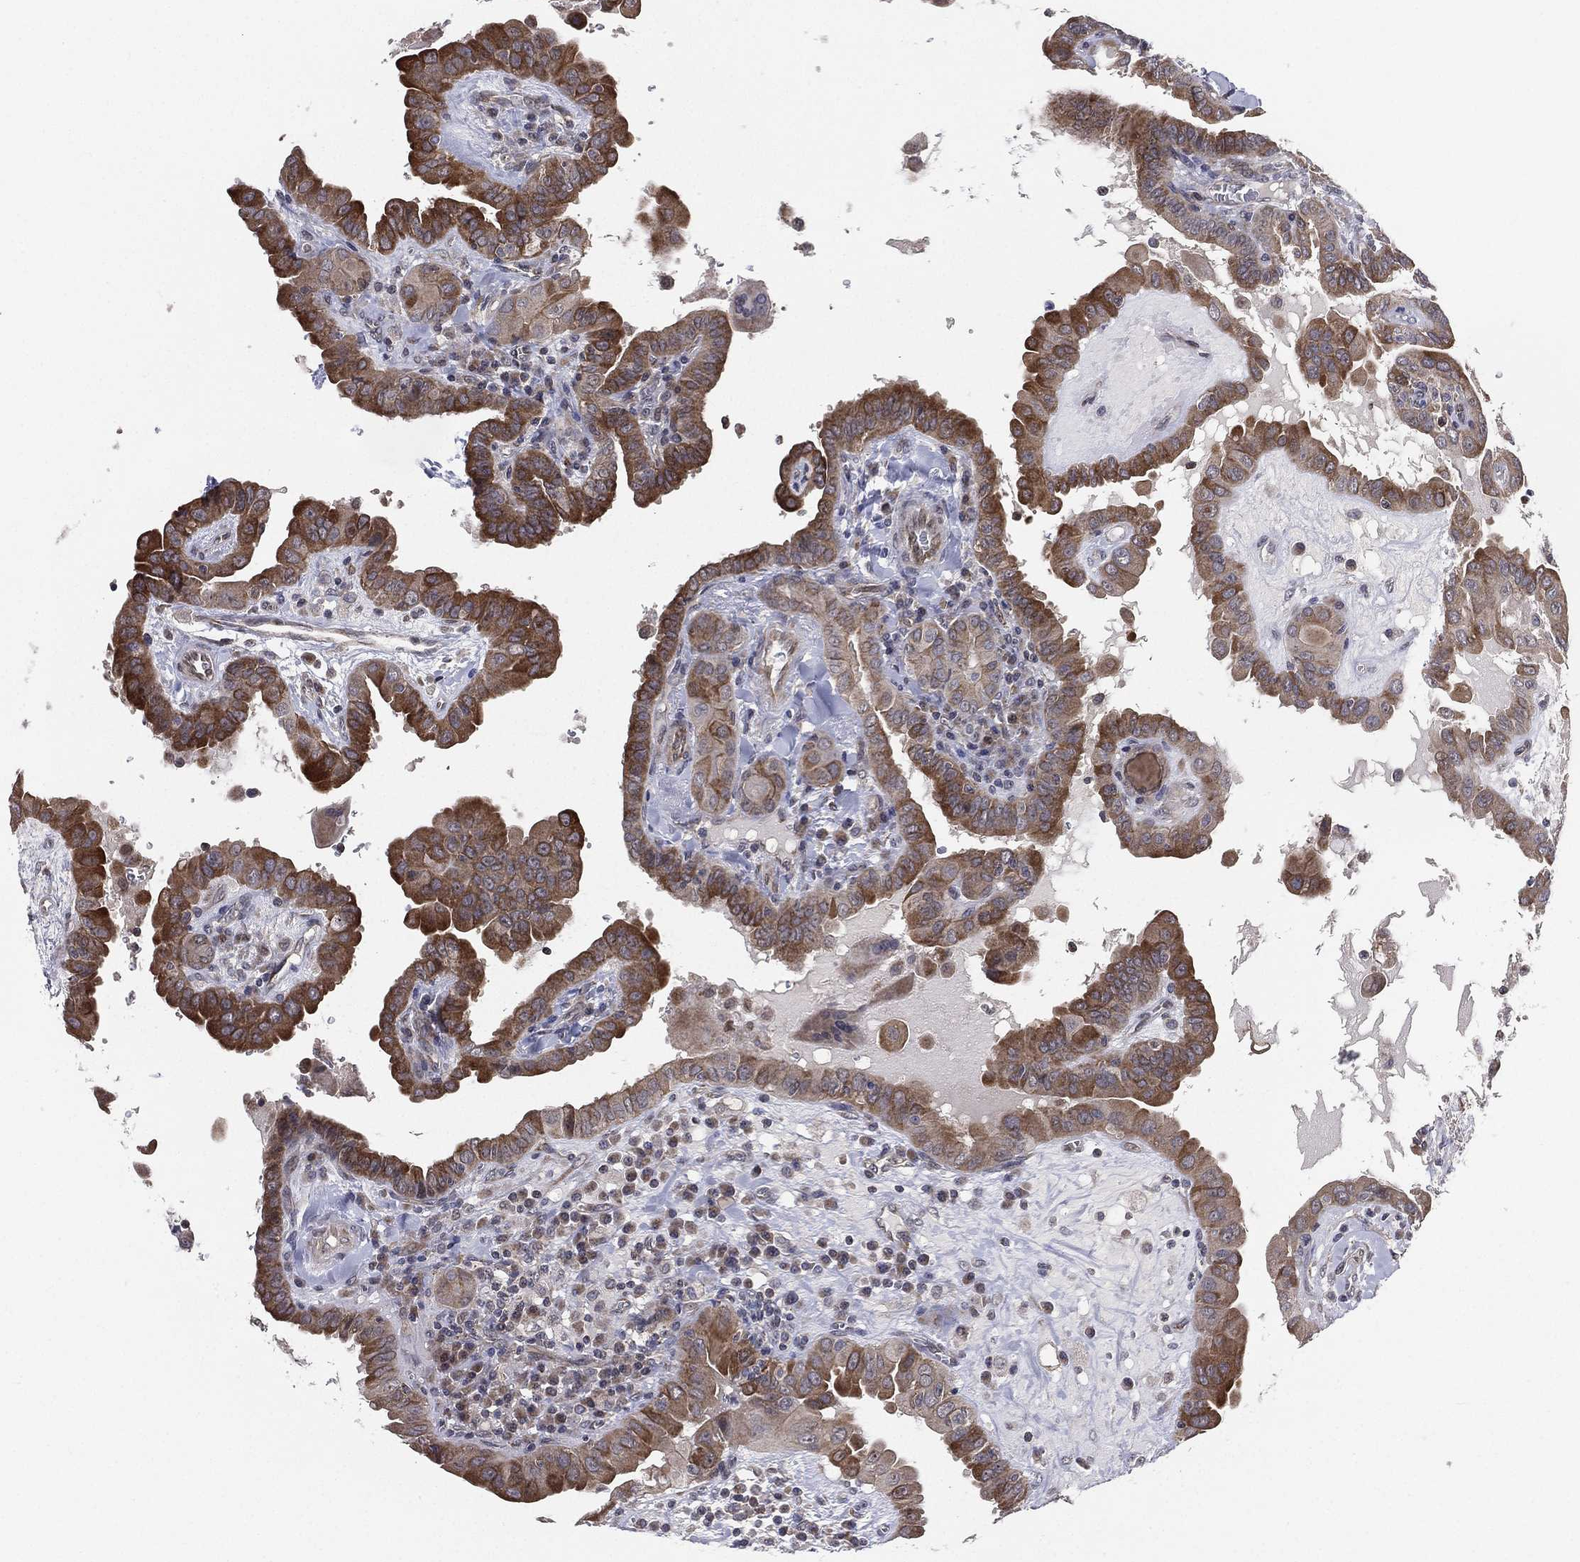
{"staining": {"intensity": "strong", "quantity": "25%-75%", "location": "cytoplasmic/membranous"}, "tissue": "thyroid cancer", "cell_type": "Tumor cells", "image_type": "cancer", "snomed": [{"axis": "morphology", "description": "Papillary adenocarcinoma, NOS"}, {"axis": "topography", "description": "Thyroid gland"}], "caption": "Immunohistochemistry (IHC) image of human papillary adenocarcinoma (thyroid) stained for a protein (brown), which reveals high levels of strong cytoplasmic/membranous staining in about 25%-75% of tumor cells.", "gene": "KAT14", "patient": {"sex": "female", "age": 37}}